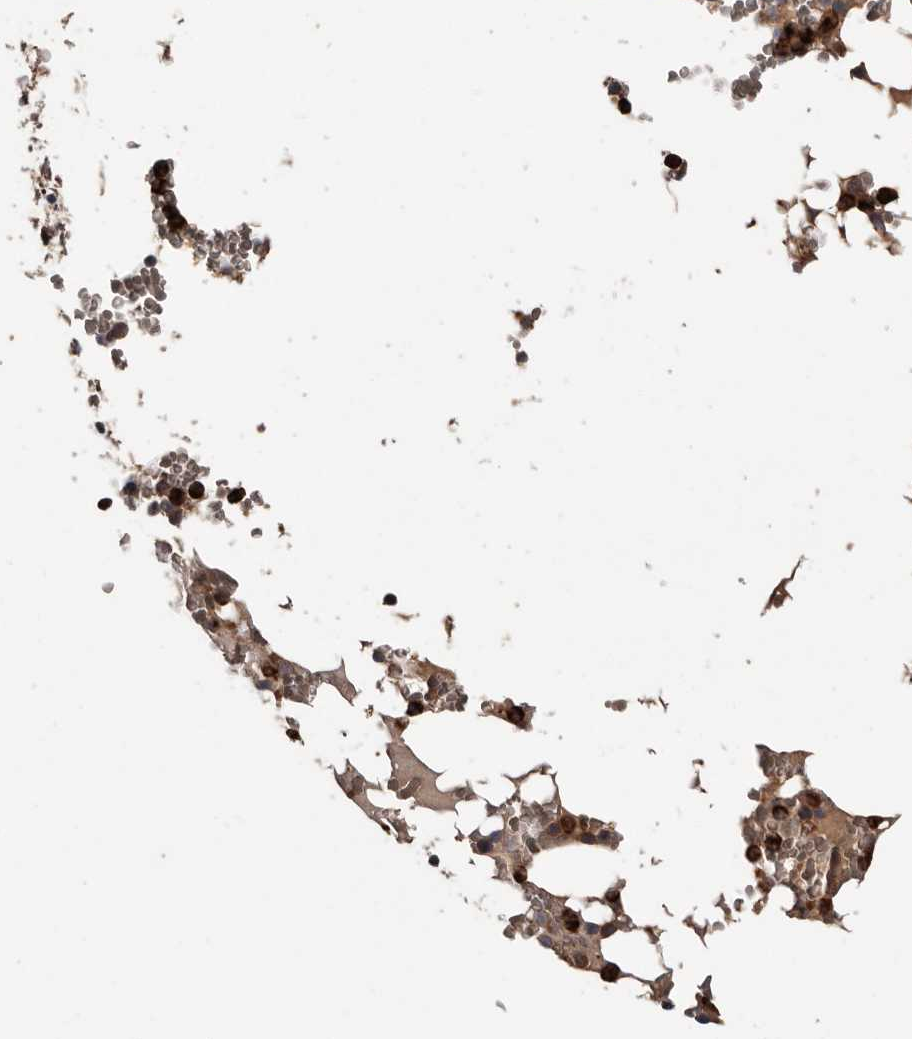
{"staining": {"intensity": "strong", "quantity": ">75%", "location": "cytoplasmic/membranous"}, "tissue": "bone marrow", "cell_type": "Hematopoietic cells", "image_type": "normal", "snomed": [{"axis": "morphology", "description": "Normal tissue, NOS"}, {"axis": "topography", "description": "Bone marrow"}], "caption": "This image displays normal bone marrow stained with immunohistochemistry to label a protein in brown. The cytoplasmic/membranous of hematopoietic cells show strong positivity for the protein. Nuclei are counter-stained blue.", "gene": "ARHGEF5", "patient": {"sex": "male", "age": 58}}